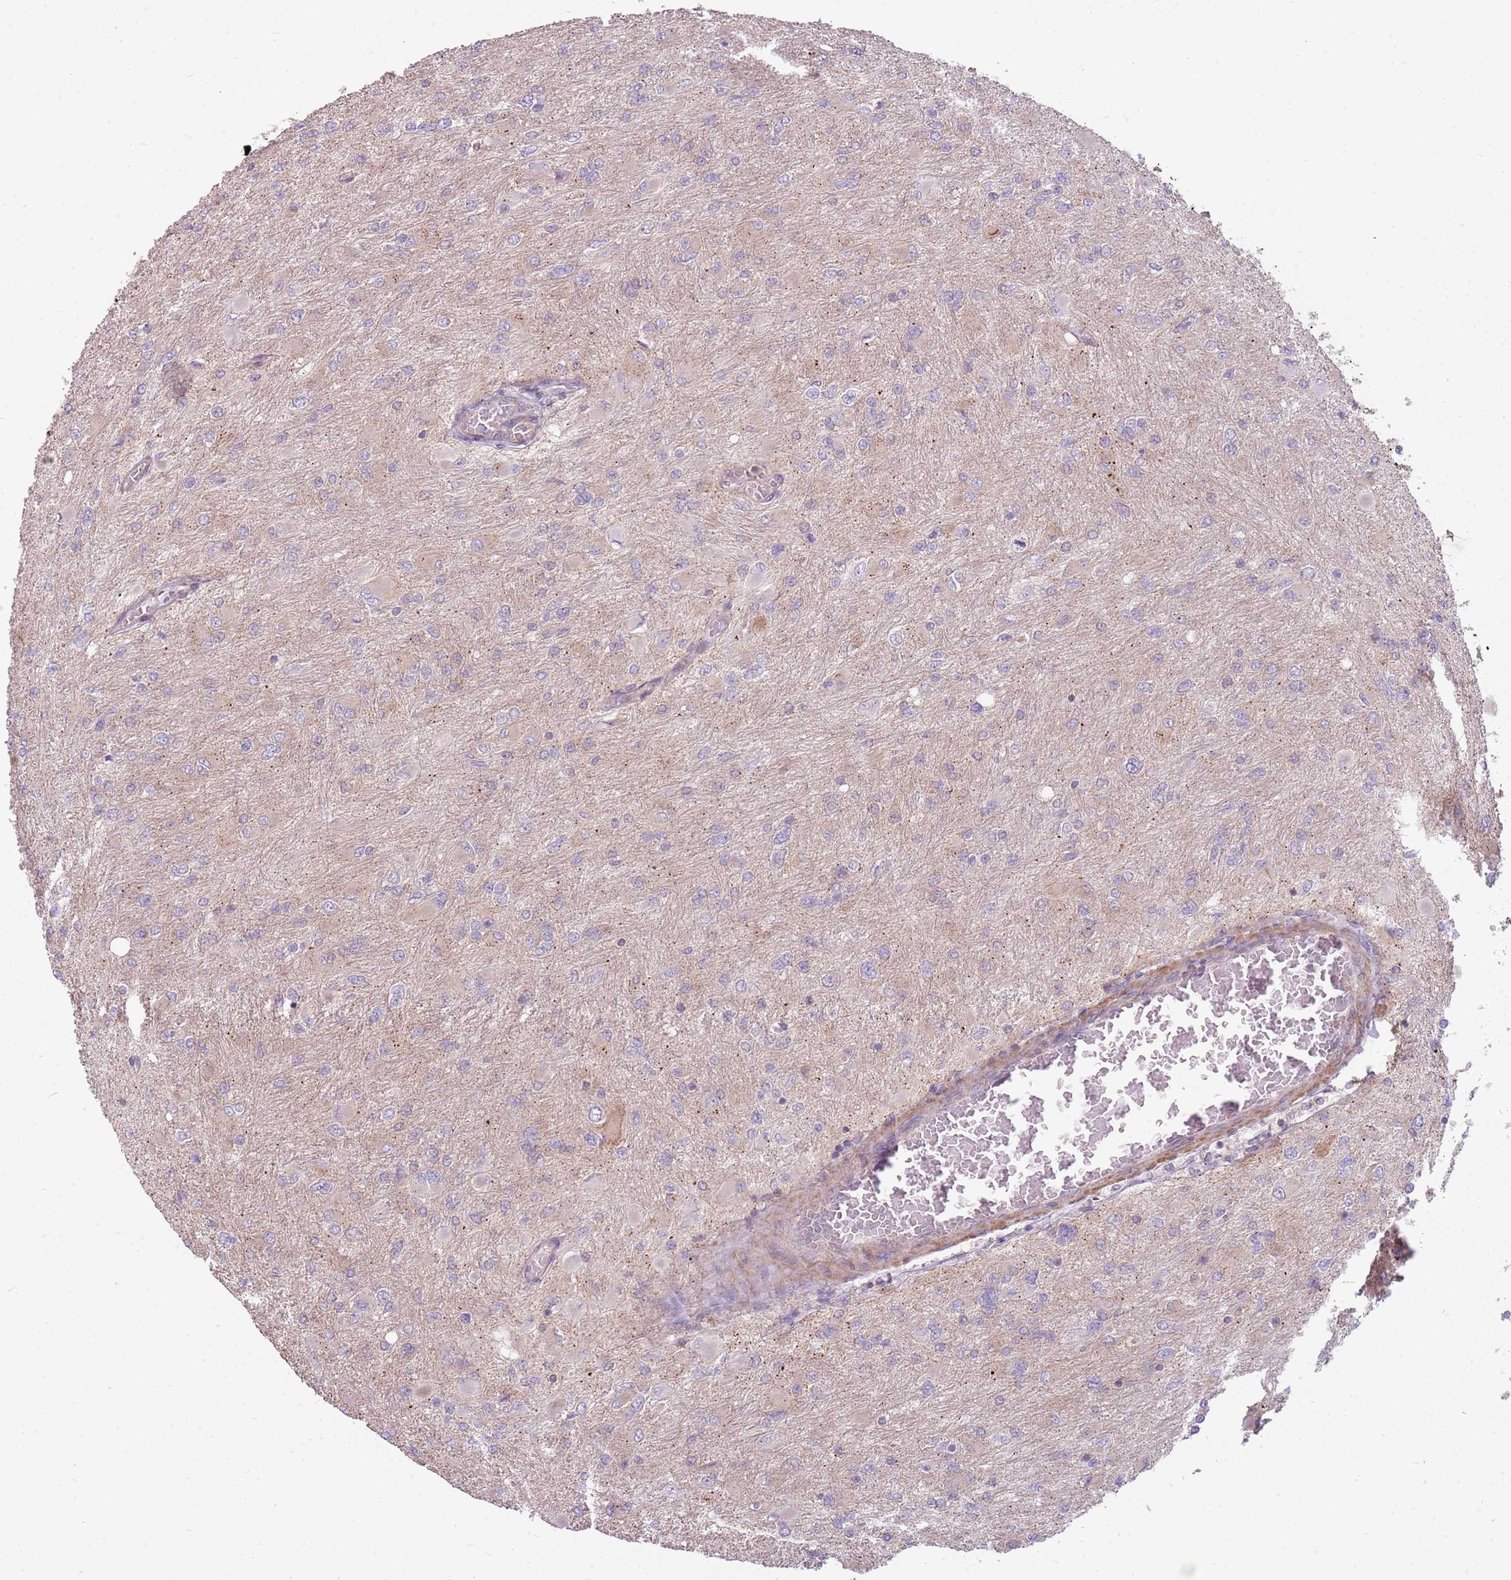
{"staining": {"intensity": "negative", "quantity": "none", "location": "none"}, "tissue": "glioma", "cell_type": "Tumor cells", "image_type": "cancer", "snomed": [{"axis": "morphology", "description": "Glioma, malignant, High grade"}, {"axis": "topography", "description": "Cerebral cortex"}], "caption": "The histopathology image reveals no staining of tumor cells in malignant glioma (high-grade).", "gene": "RPL21", "patient": {"sex": "female", "age": 36}}